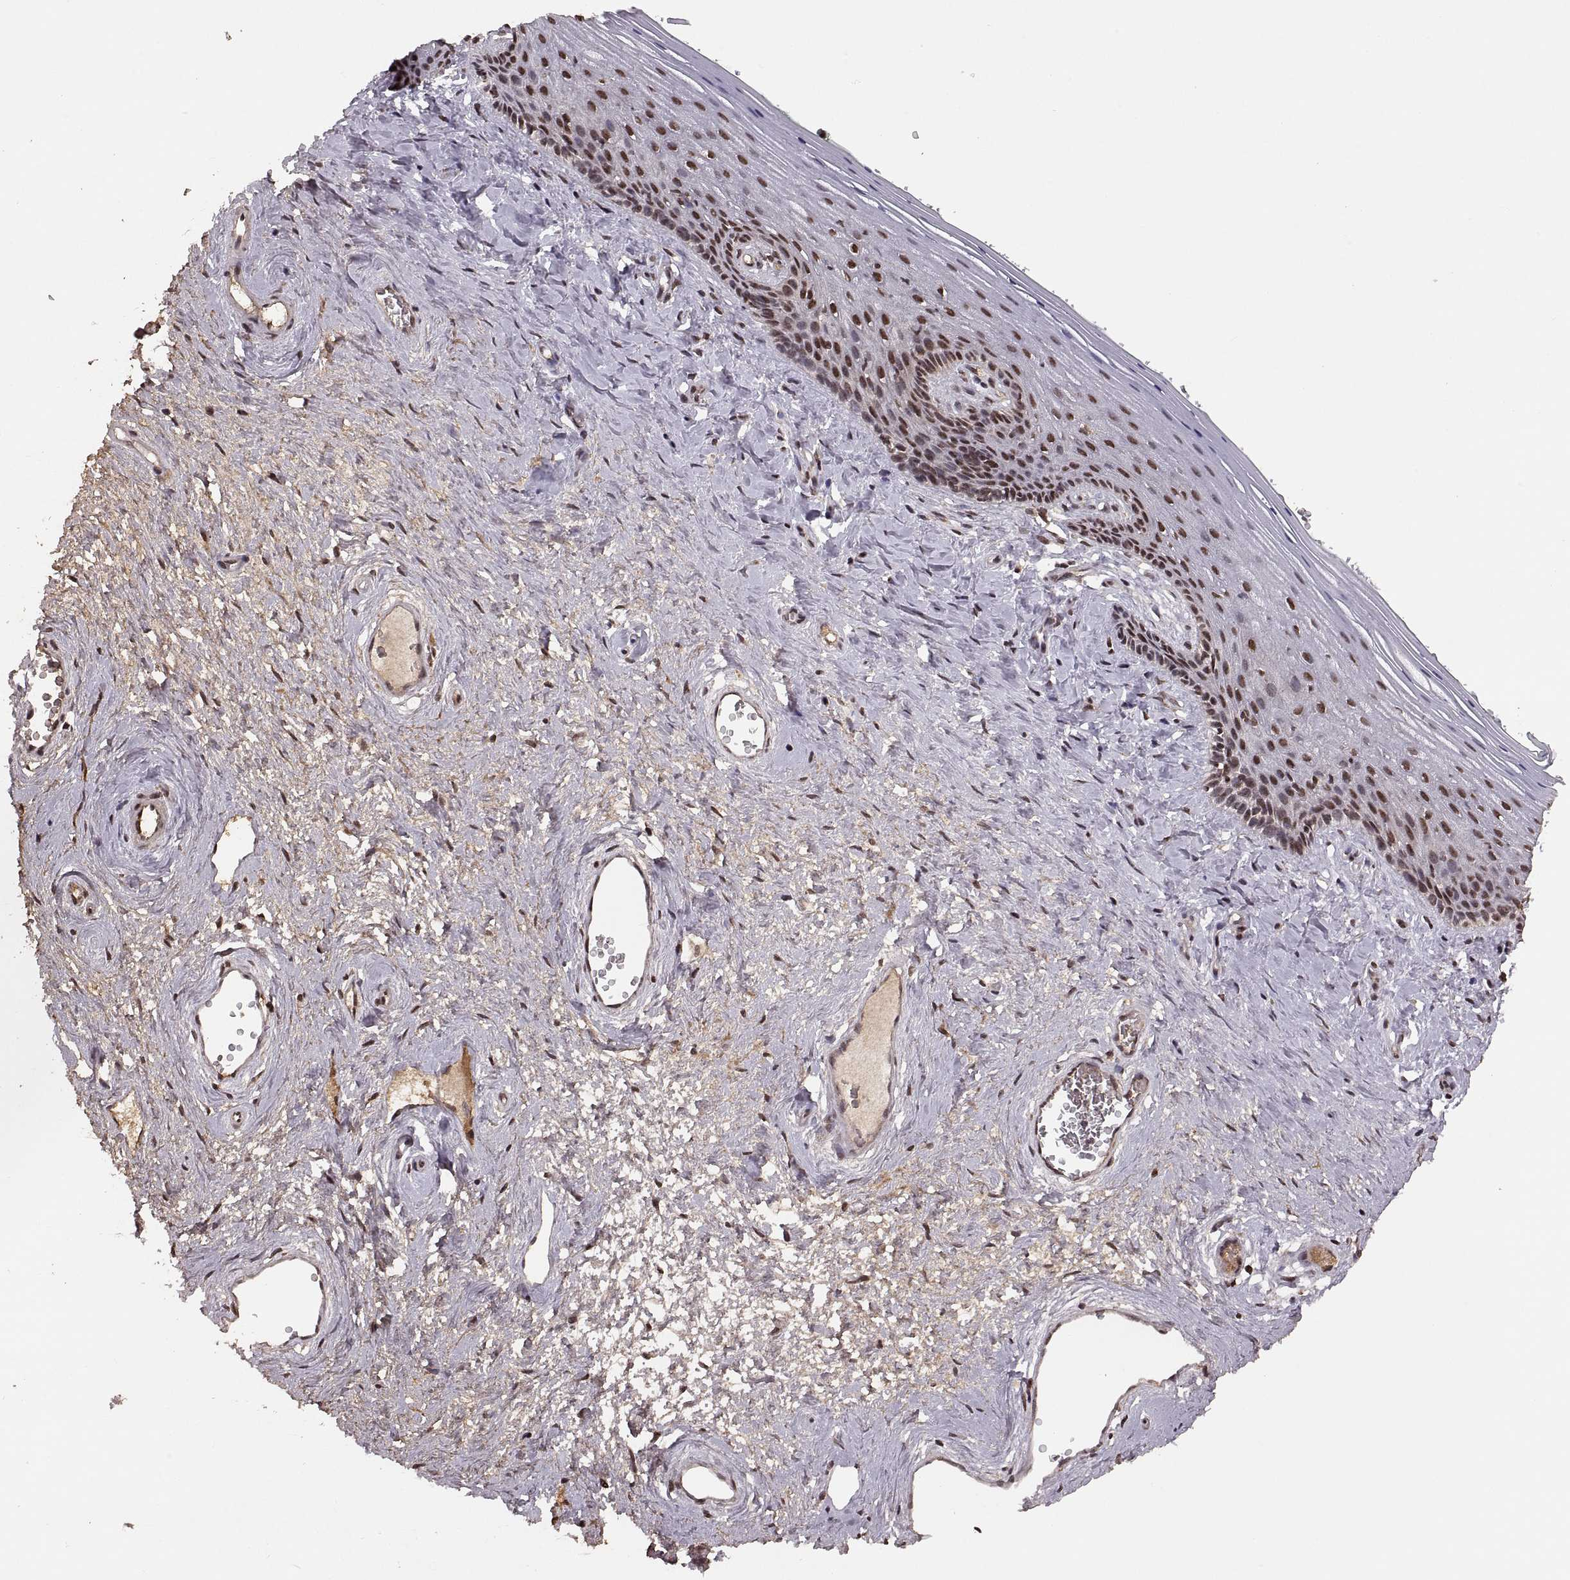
{"staining": {"intensity": "strong", "quantity": ">75%", "location": "nuclear"}, "tissue": "vagina", "cell_type": "Squamous epithelial cells", "image_type": "normal", "snomed": [{"axis": "morphology", "description": "Normal tissue, NOS"}, {"axis": "topography", "description": "Vagina"}], "caption": "Squamous epithelial cells show high levels of strong nuclear staining in about >75% of cells in normal human vagina.", "gene": "RFT1", "patient": {"sex": "female", "age": 45}}